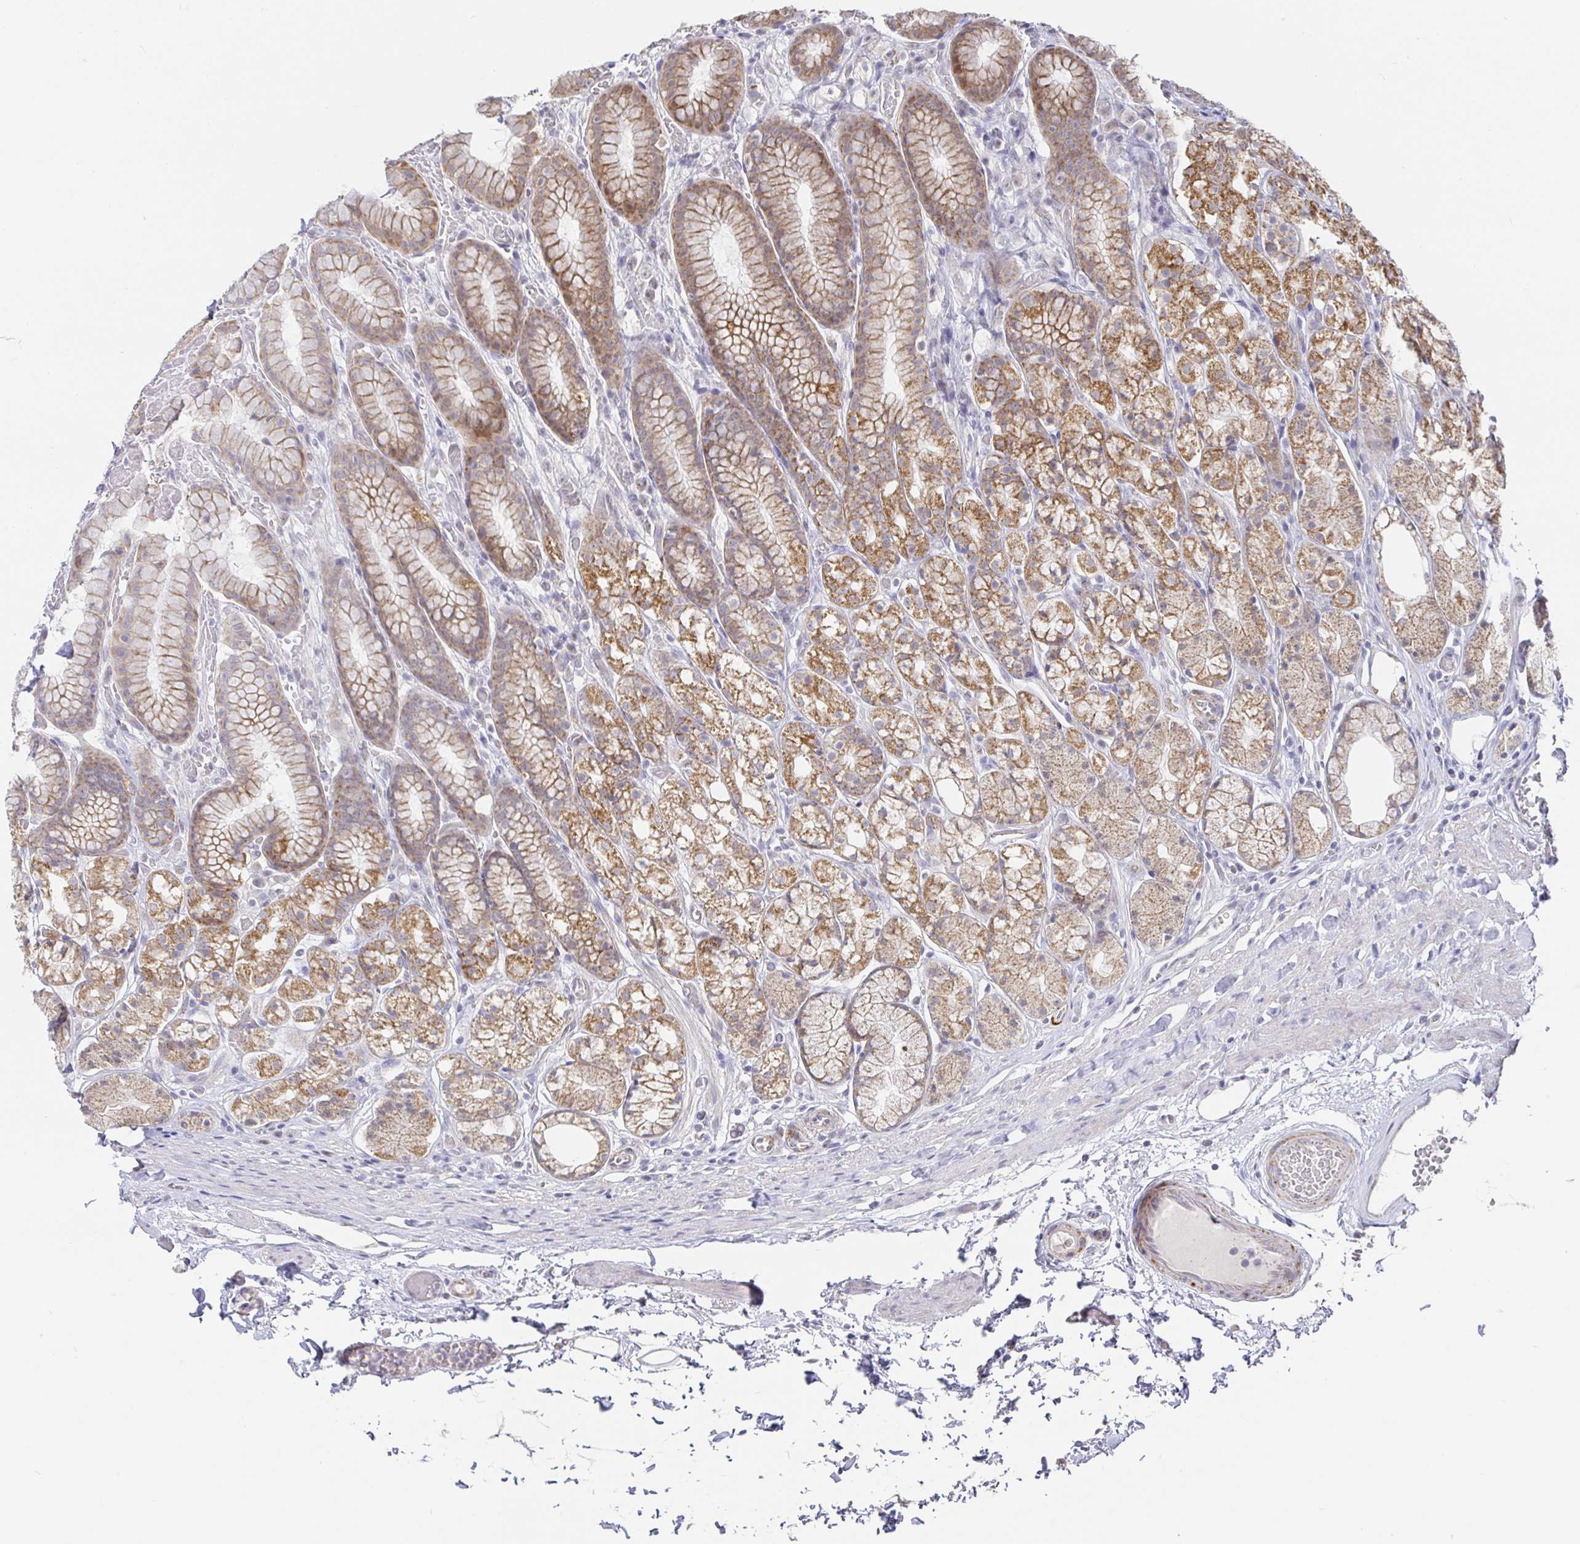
{"staining": {"intensity": "moderate", "quantity": ">75%", "location": "cytoplasmic/membranous"}, "tissue": "stomach", "cell_type": "Glandular cells", "image_type": "normal", "snomed": [{"axis": "morphology", "description": "Normal tissue, NOS"}, {"axis": "topography", "description": "Smooth muscle"}, {"axis": "topography", "description": "Stomach"}], "caption": "This is an image of immunohistochemistry staining of unremarkable stomach, which shows moderate staining in the cytoplasmic/membranous of glandular cells.", "gene": "CIT", "patient": {"sex": "male", "age": 70}}